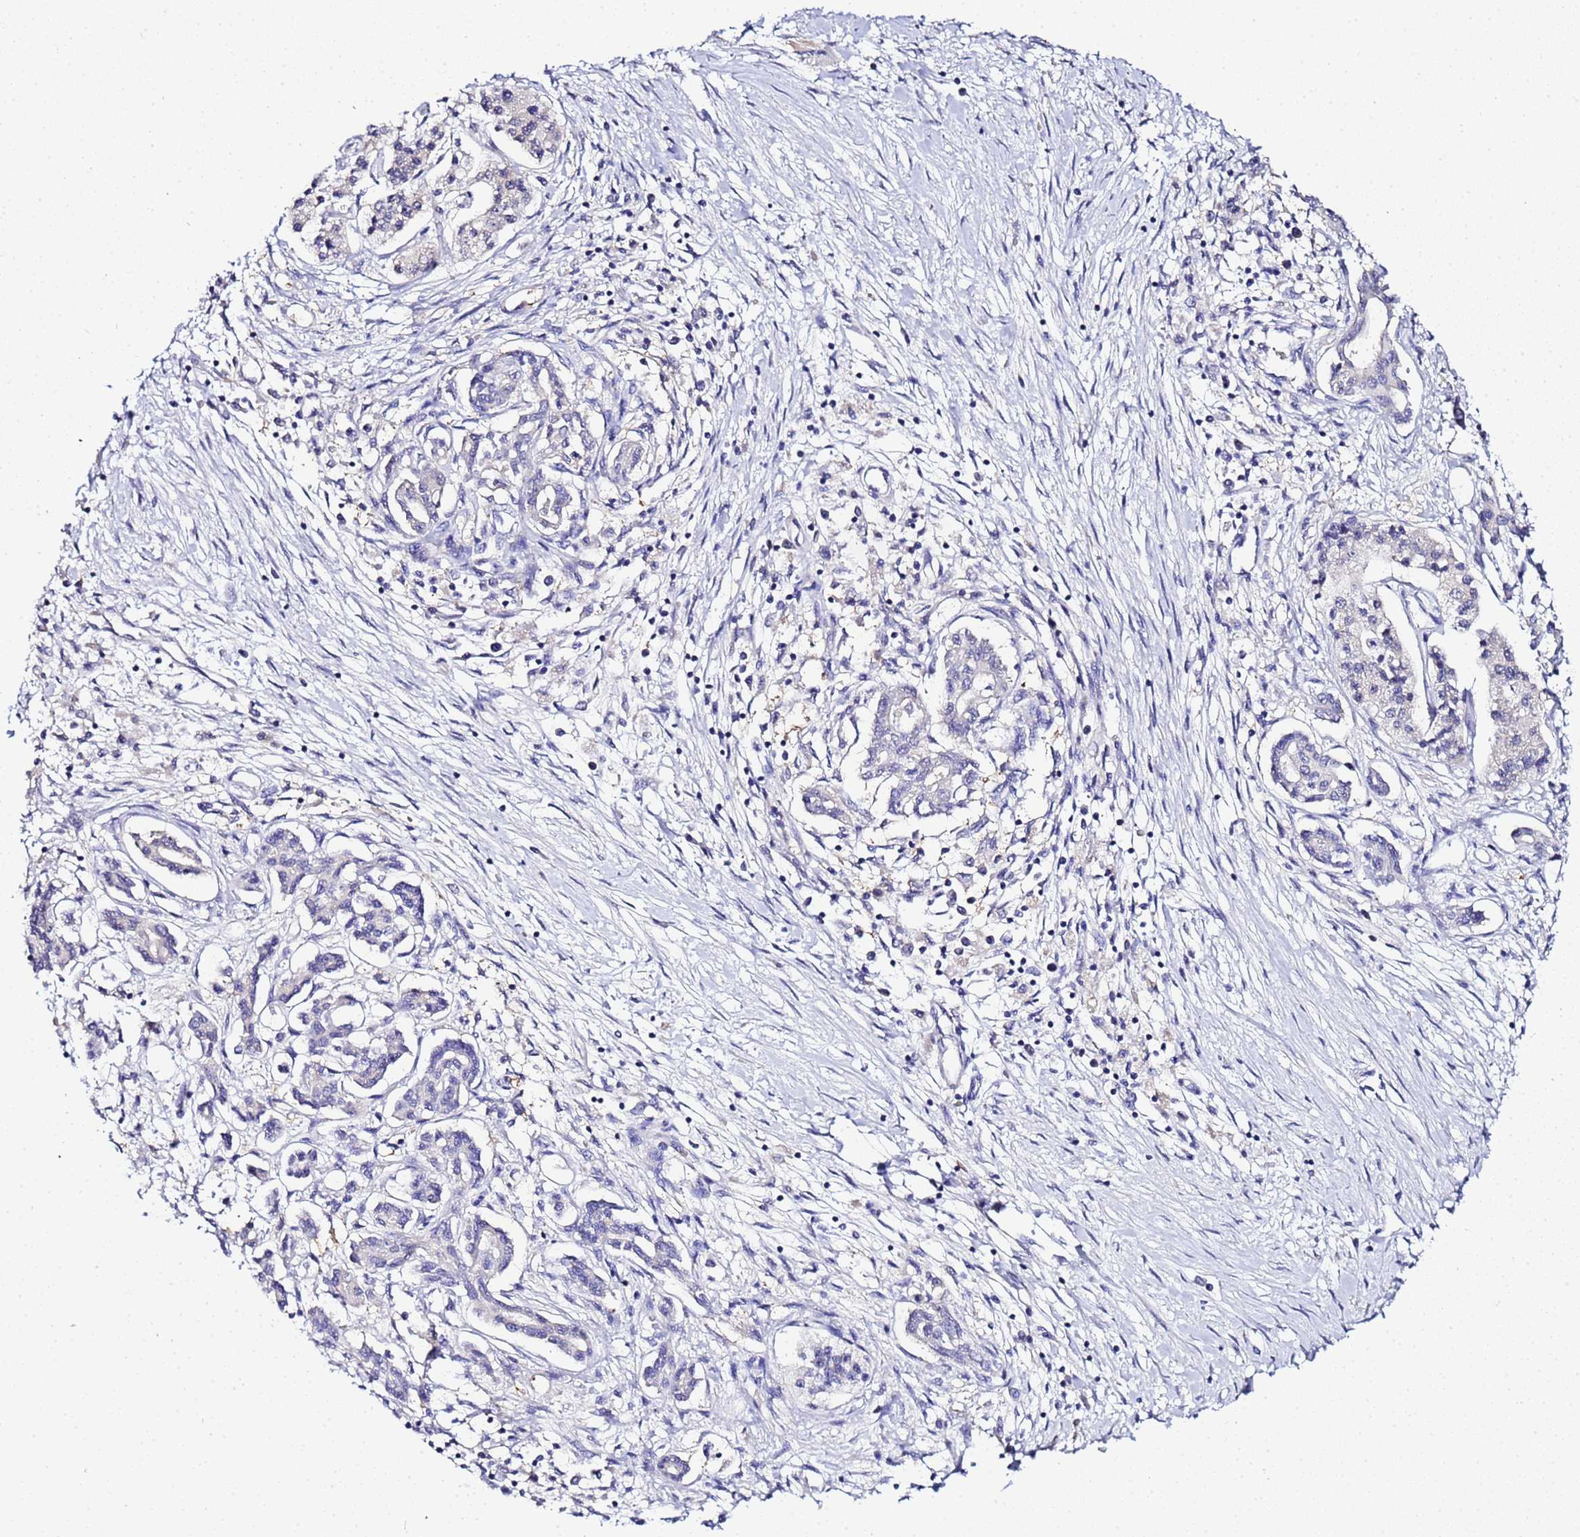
{"staining": {"intensity": "negative", "quantity": "none", "location": "none"}, "tissue": "pancreatic cancer", "cell_type": "Tumor cells", "image_type": "cancer", "snomed": [{"axis": "morphology", "description": "Adenocarcinoma, NOS"}, {"axis": "topography", "description": "Pancreas"}], "caption": "Tumor cells are negative for protein expression in human adenocarcinoma (pancreatic).", "gene": "ACTL6B", "patient": {"sex": "female", "age": 50}}